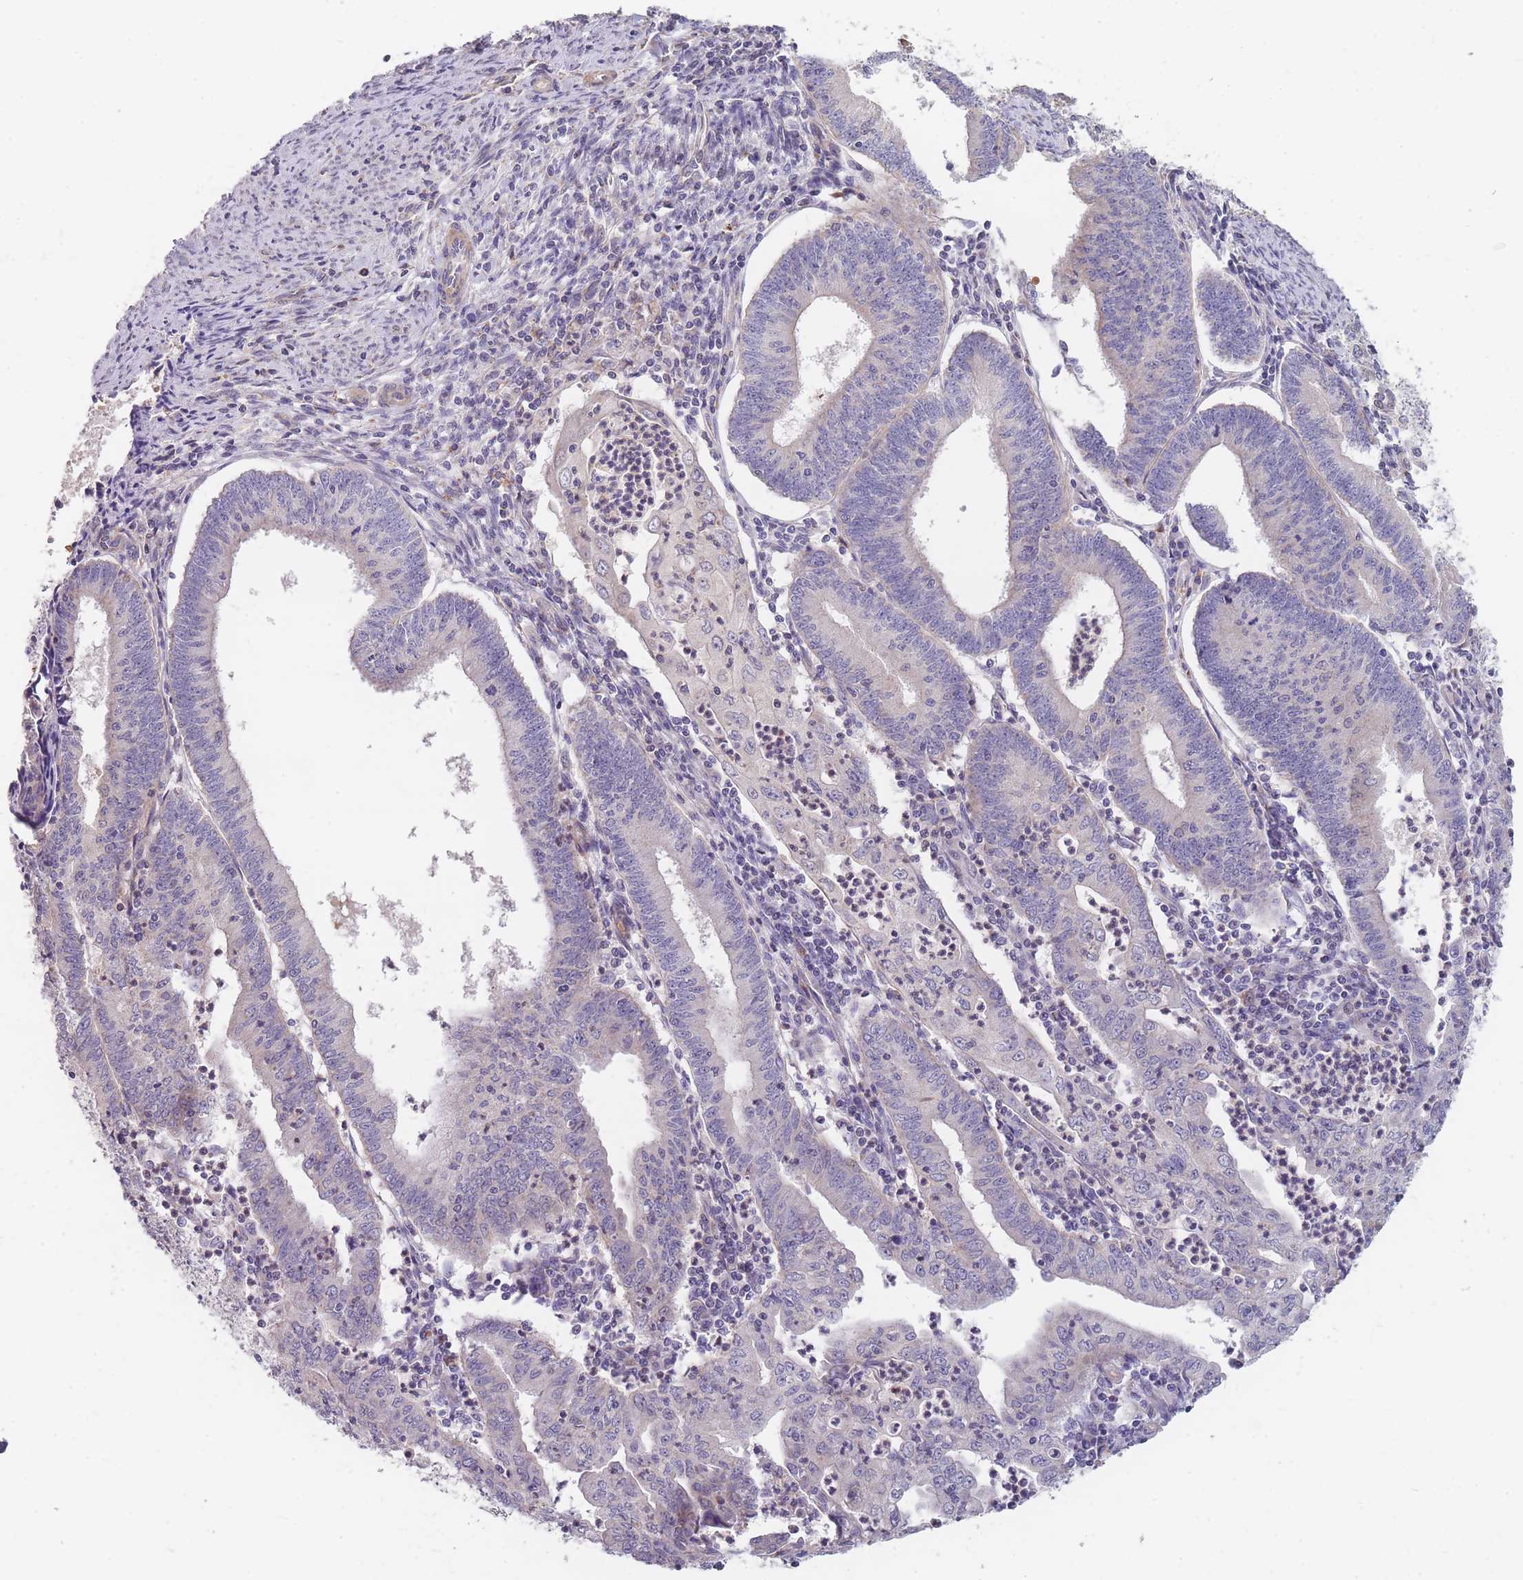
{"staining": {"intensity": "negative", "quantity": "none", "location": "none"}, "tissue": "endometrial cancer", "cell_type": "Tumor cells", "image_type": "cancer", "snomed": [{"axis": "morphology", "description": "Adenocarcinoma, NOS"}, {"axis": "topography", "description": "Endometrium"}], "caption": "An IHC histopathology image of endometrial cancer (adenocarcinoma) is shown. There is no staining in tumor cells of endometrial cancer (adenocarcinoma).", "gene": "SMPD4", "patient": {"sex": "female", "age": 60}}